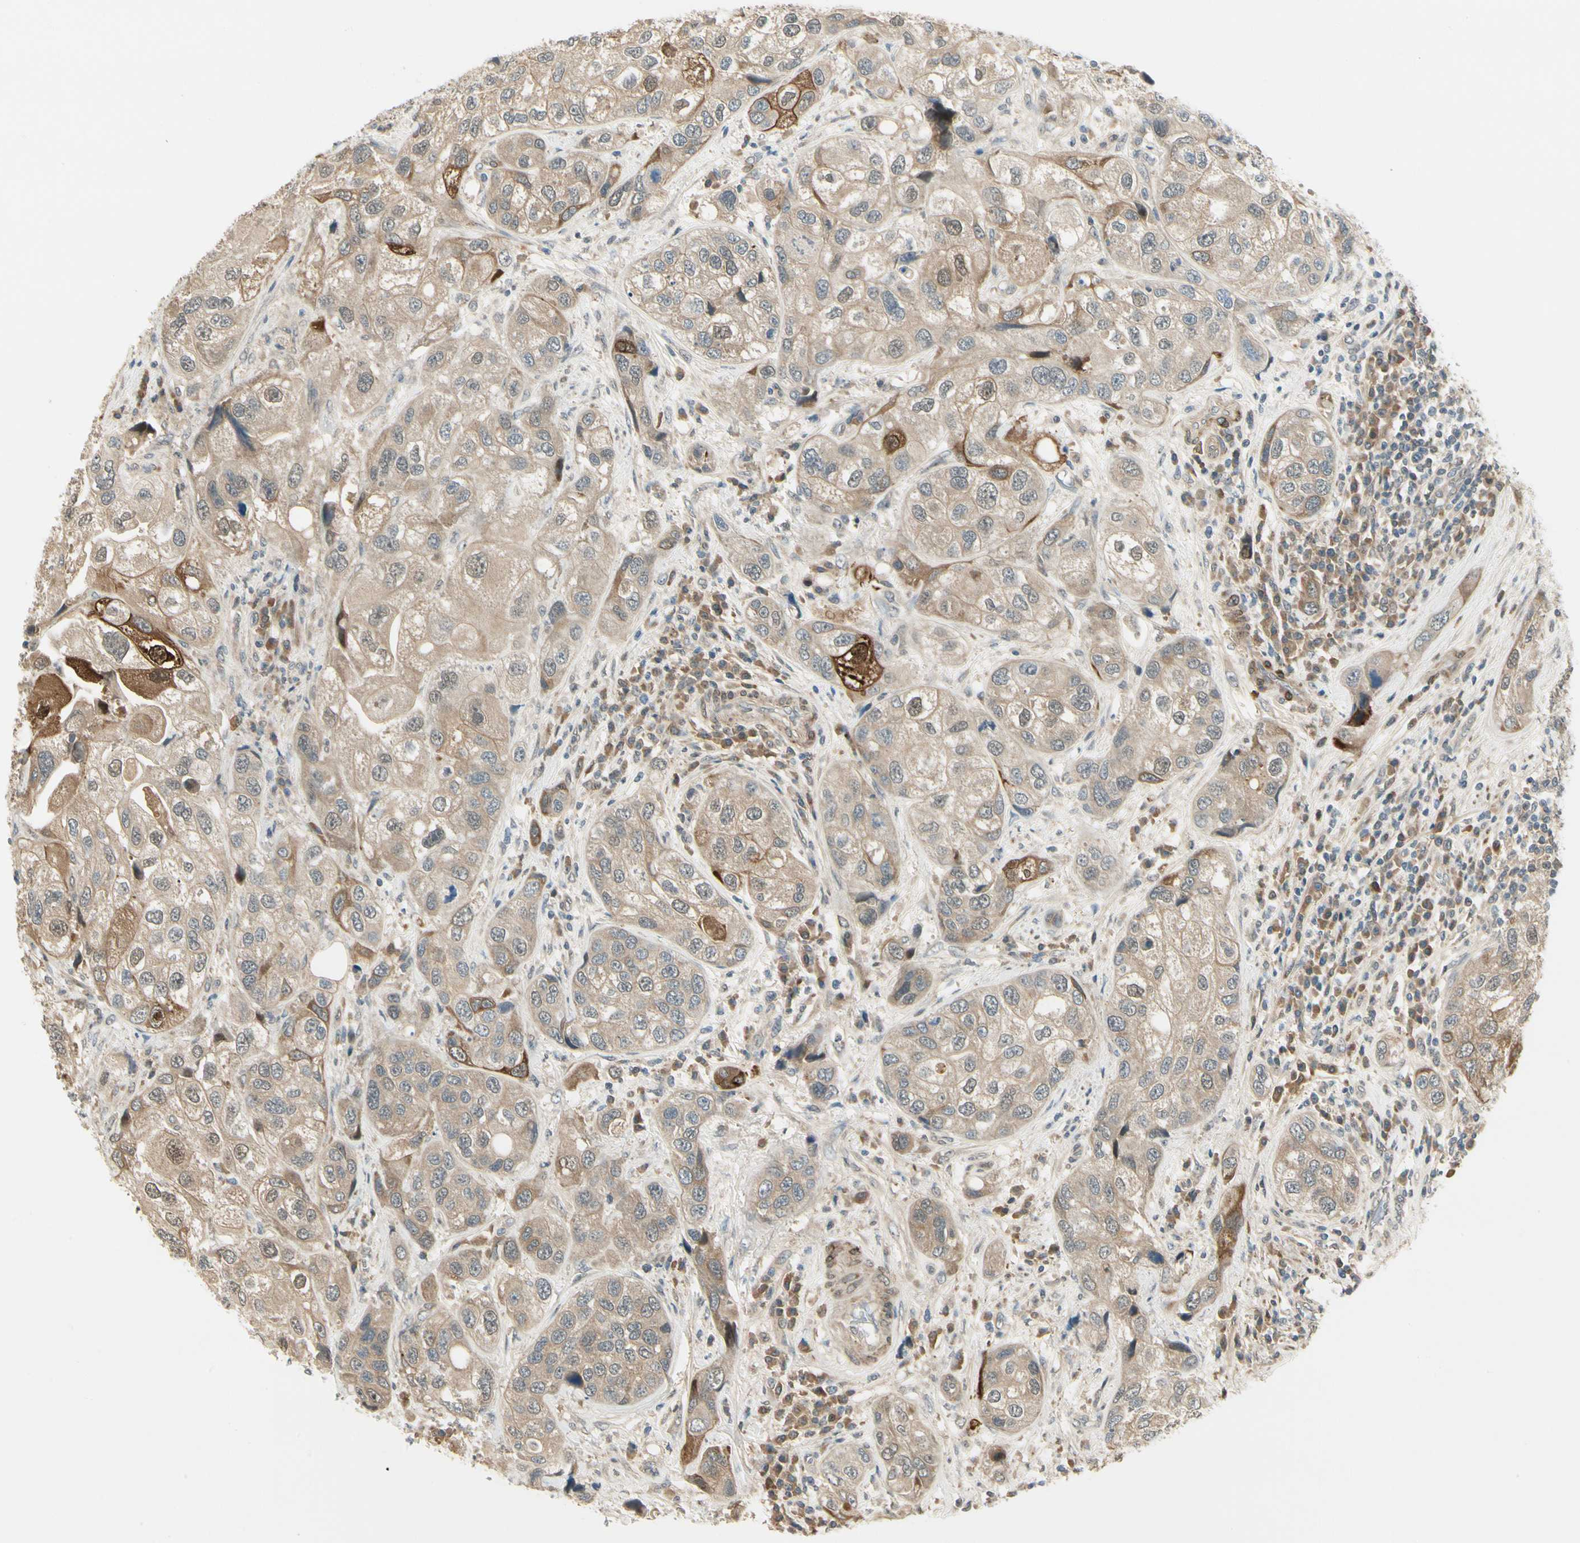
{"staining": {"intensity": "moderate", "quantity": "<25%", "location": "cytoplasmic/membranous,nuclear"}, "tissue": "urothelial cancer", "cell_type": "Tumor cells", "image_type": "cancer", "snomed": [{"axis": "morphology", "description": "Urothelial carcinoma, High grade"}, {"axis": "topography", "description": "Urinary bladder"}], "caption": "A low amount of moderate cytoplasmic/membranous and nuclear staining is appreciated in about <25% of tumor cells in urothelial cancer tissue.", "gene": "EPHB3", "patient": {"sex": "female", "age": 64}}